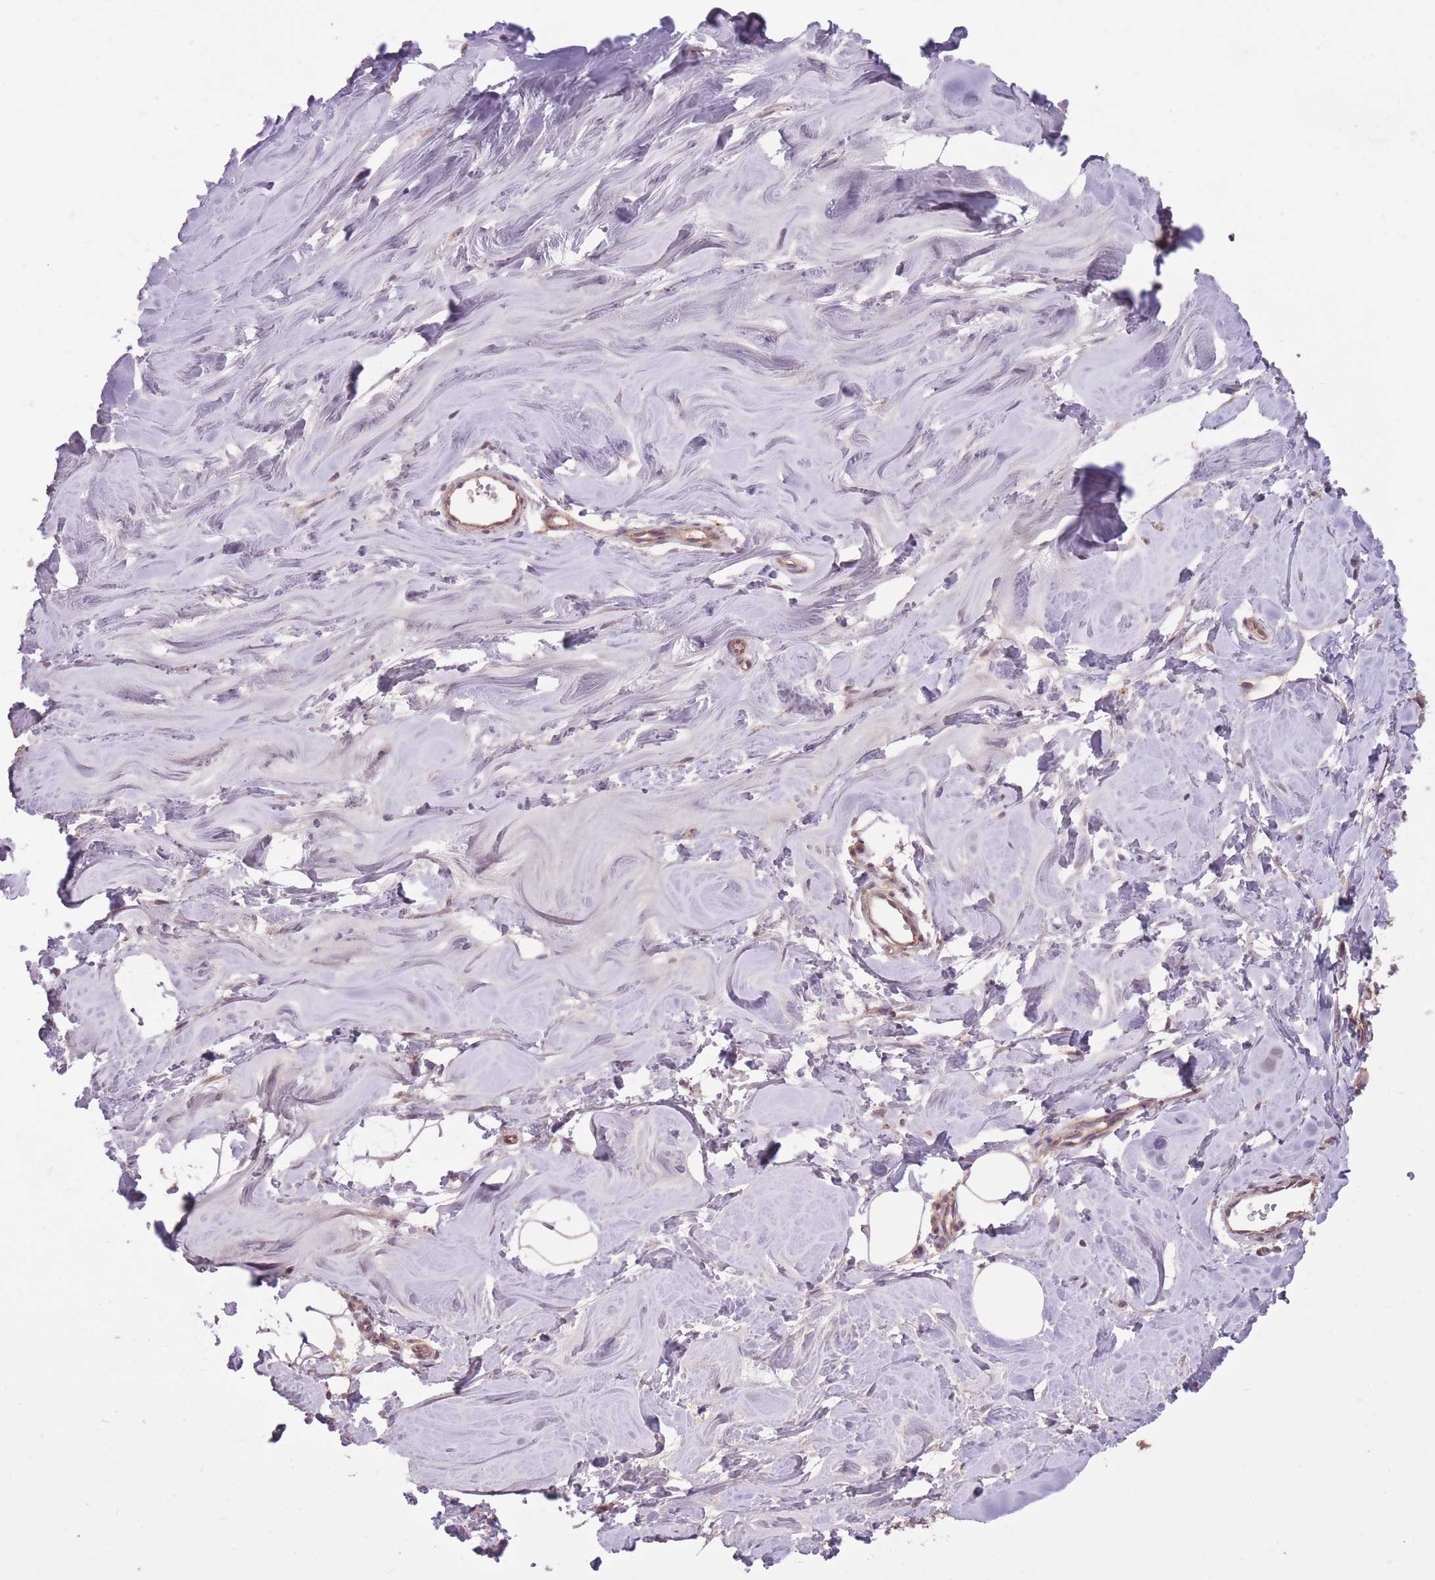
{"staining": {"intensity": "negative", "quantity": "none", "location": "none"}, "tissue": "breast", "cell_type": "Adipocytes", "image_type": "normal", "snomed": [{"axis": "morphology", "description": "Normal tissue, NOS"}, {"axis": "topography", "description": "Breast"}], "caption": "IHC micrograph of normal human breast stained for a protein (brown), which displays no expression in adipocytes. (DAB (3,3'-diaminobenzidine) immunohistochemistry (IHC), high magnification).", "gene": "POLR3F", "patient": {"sex": "female", "age": 25}}